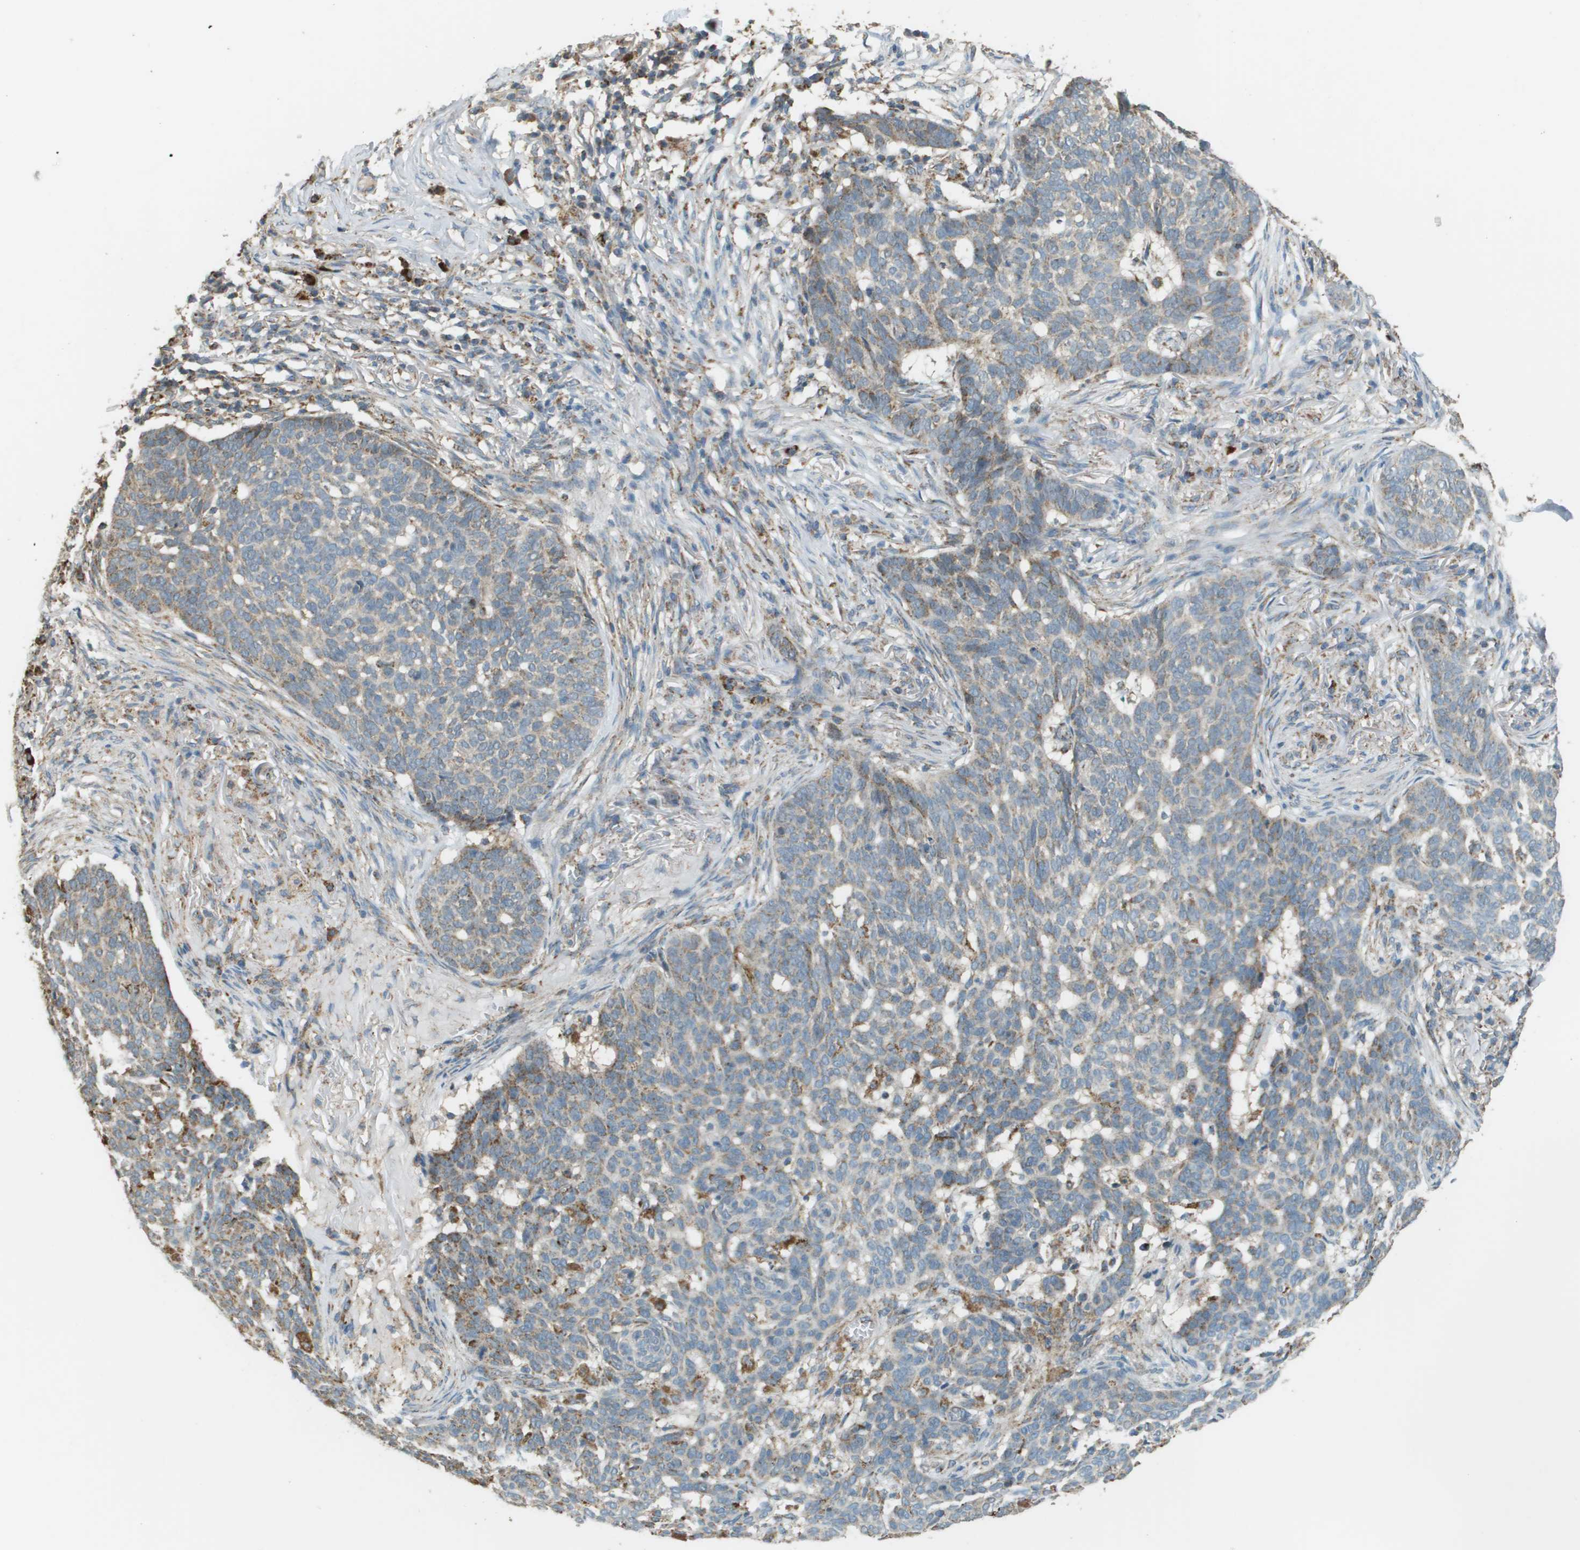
{"staining": {"intensity": "weak", "quantity": ">75%", "location": "cytoplasmic/membranous"}, "tissue": "skin cancer", "cell_type": "Tumor cells", "image_type": "cancer", "snomed": [{"axis": "morphology", "description": "Basal cell carcinoma"}, {"axis": "topography", "description": "Skin"}], "caption": "A brown stain labels weak cytoplasmic/membranous expression of a protein in human basal cell carcinoma (skin) tumor cells. (Stains: DAB in brown, nuclei in blue, Microscopy: brightfield microscopy at high magnification).", "gene": "FH", "patient": {"sex": "male", "age": 85}}